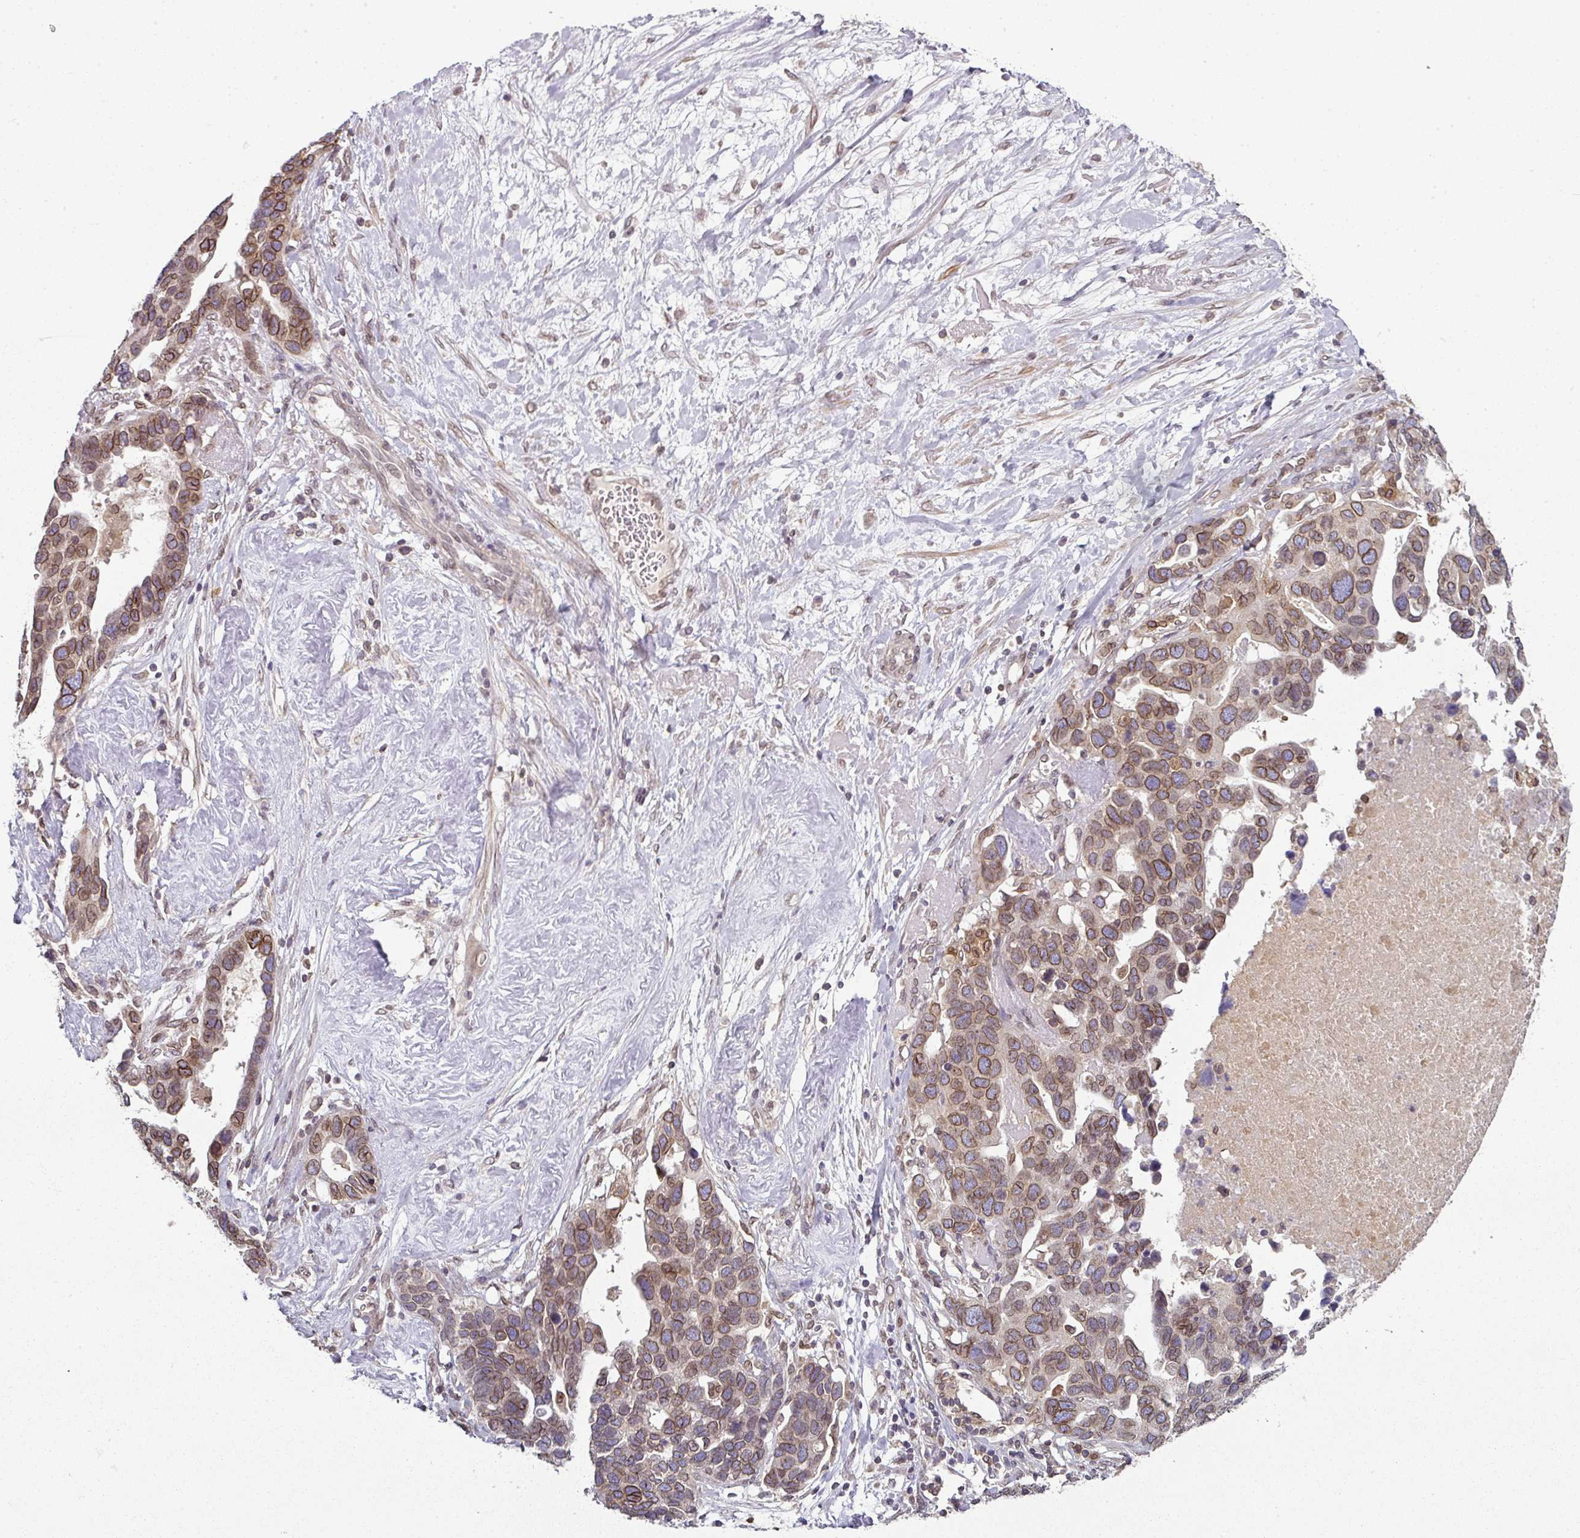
{"staining": {"intensity": "moderate", "quantity": ">75%", "location": "cytoplasmic/membranous,nuclear"}, "tissue": "ovarian cancer", "cell_type": "Tumor cells", "image_type": "cancer", "snomed": [{"axis": "morphology", "description": "Cystadenocarcinoma, serous, NOS"}, {"axis": "topography", "description": "Ovary"}], "caption": "Immunohistochemistry (IHC) photomicrograph of neoplastic tissue: ovarian serous cystadenocarcinoma stained using immunohistochemistry reveals medium levels of moderate protein expression localized specifically in the cytoplasmic/membranous and nuclear of tumor cells, appearing as a cytoplasmic/membranous and nuclear brown color.", "gene": "RANGAP1", "patient": {"sex": "female", "age": 54}}